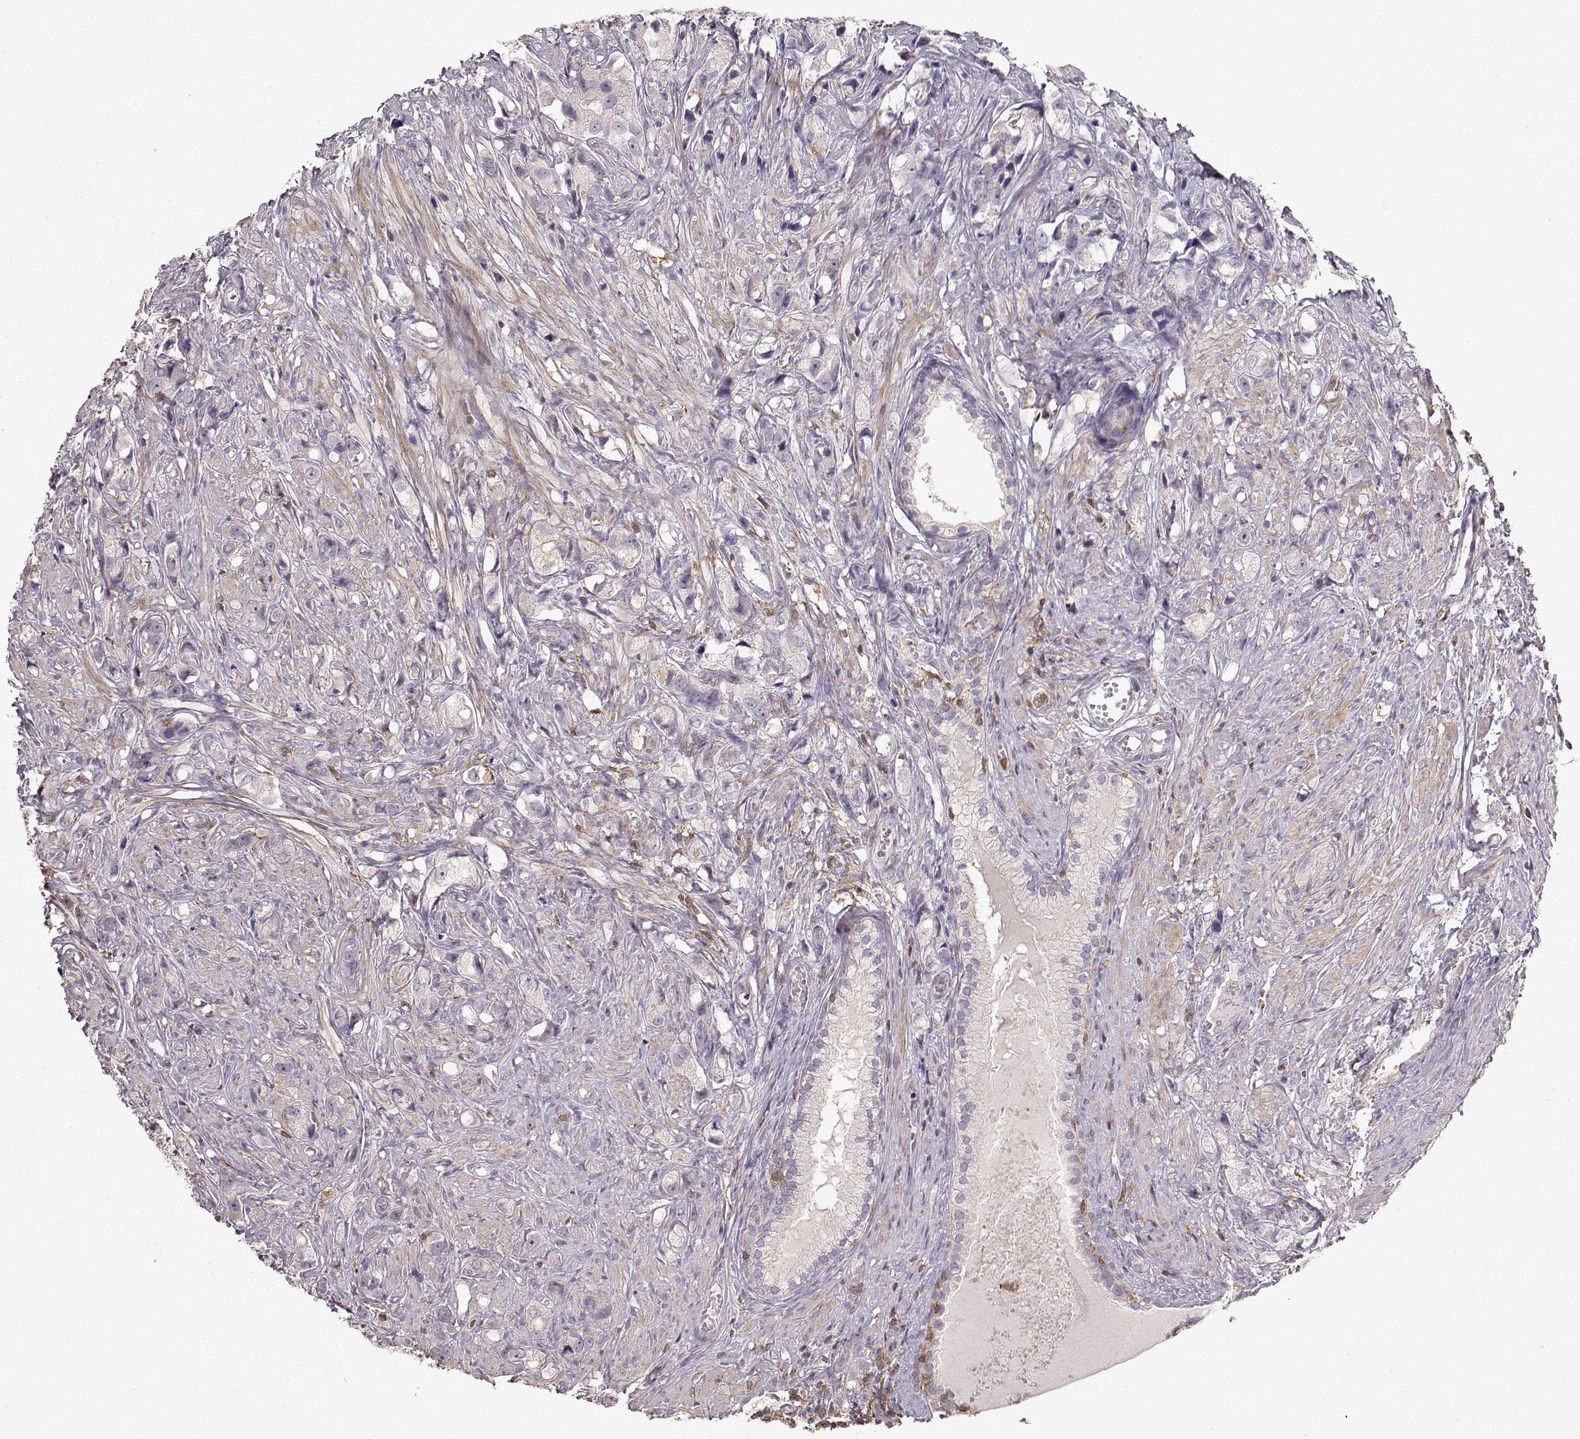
{"staining": {"intensity": "negative", "quantity": "none", "location": "none"}, "tissue": "prostate cancer", "cell_type": "Tumor cells", "image_type": "cancer", "snomed": [{"axis": "morphology", "description": "Adenocarcinoma, High grade"}, {"axis": "topography", "description": "Prostate"}], "caption": "Human prostate high-grade adenocarcinoma stained for a protein using IHC shows no positivity in tumor cells.", "gene": "VAV1", "patient": {"sex": "male", "age": 75}}